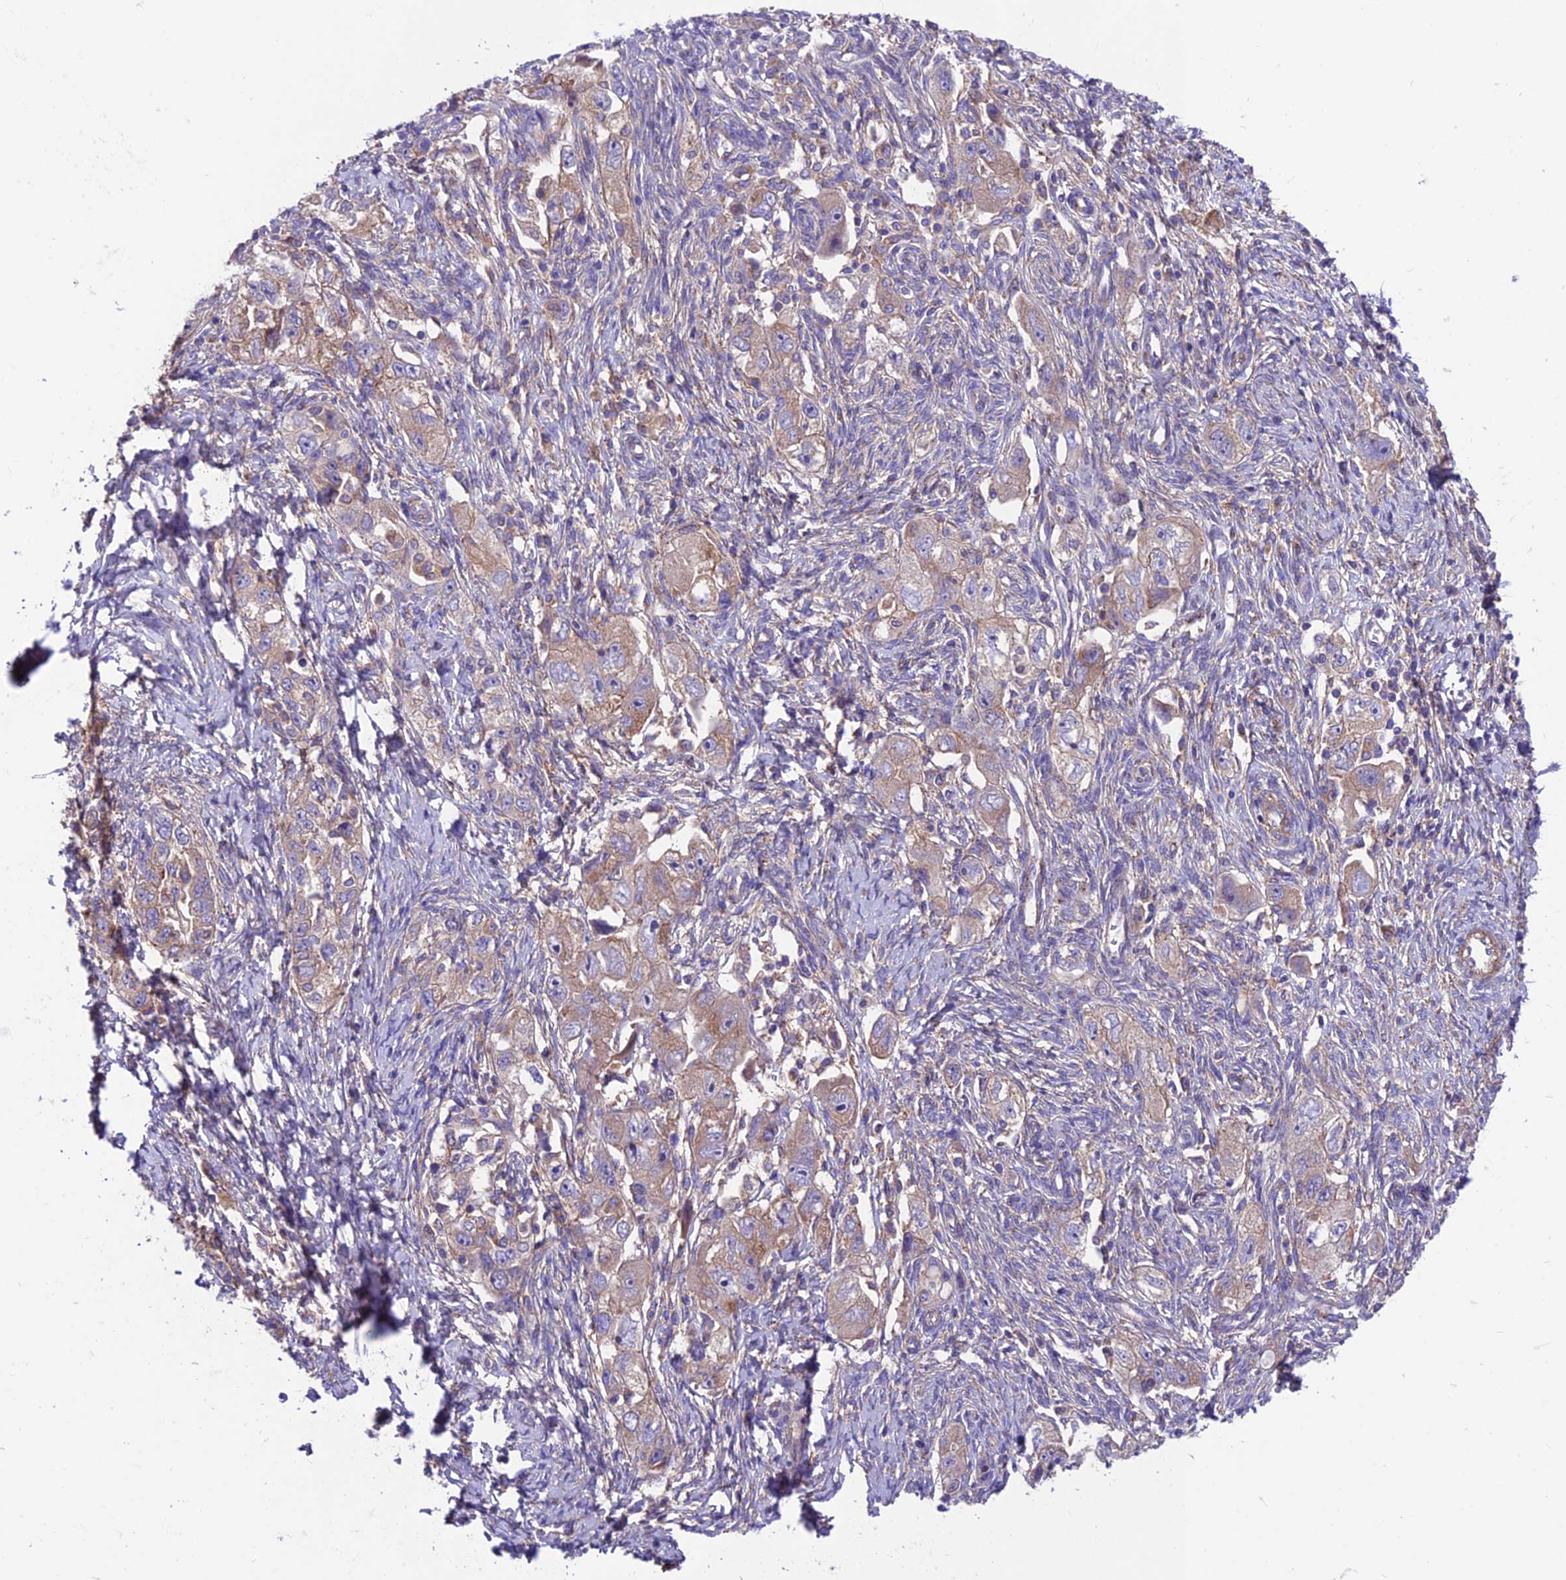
{"staining": {"intensity": "moderate", "quantity": ">75%", "location": "cytoplasmic/membranous"}, "tissue": "ovarian cancer", "cell_type": "Tumor cells", "image_type": "cancer", "snomed": [{"axis": "morphology", "description": "Carcinoma, NOS"}, {"axis": "morphology", "description": "Cystadenocarcinoma, serous, NOS"}, {"axis": "topography", "description": "Ovary"}], "caption": "Brown immunohistochemical staining in human ovarian cancer (serous cystadenocarcinoma) reveals moderate cytoplasmic/membranous positivity in about >75% of tumor cells. The staining is performed using DAB (3,3'-diaminobenzidine) brown chromogen to label protein expression. The nuclei are counter-stained blue using hematoxylin.", "gene": "VPS16", "patient": {"sex": "female", "age": 69}}